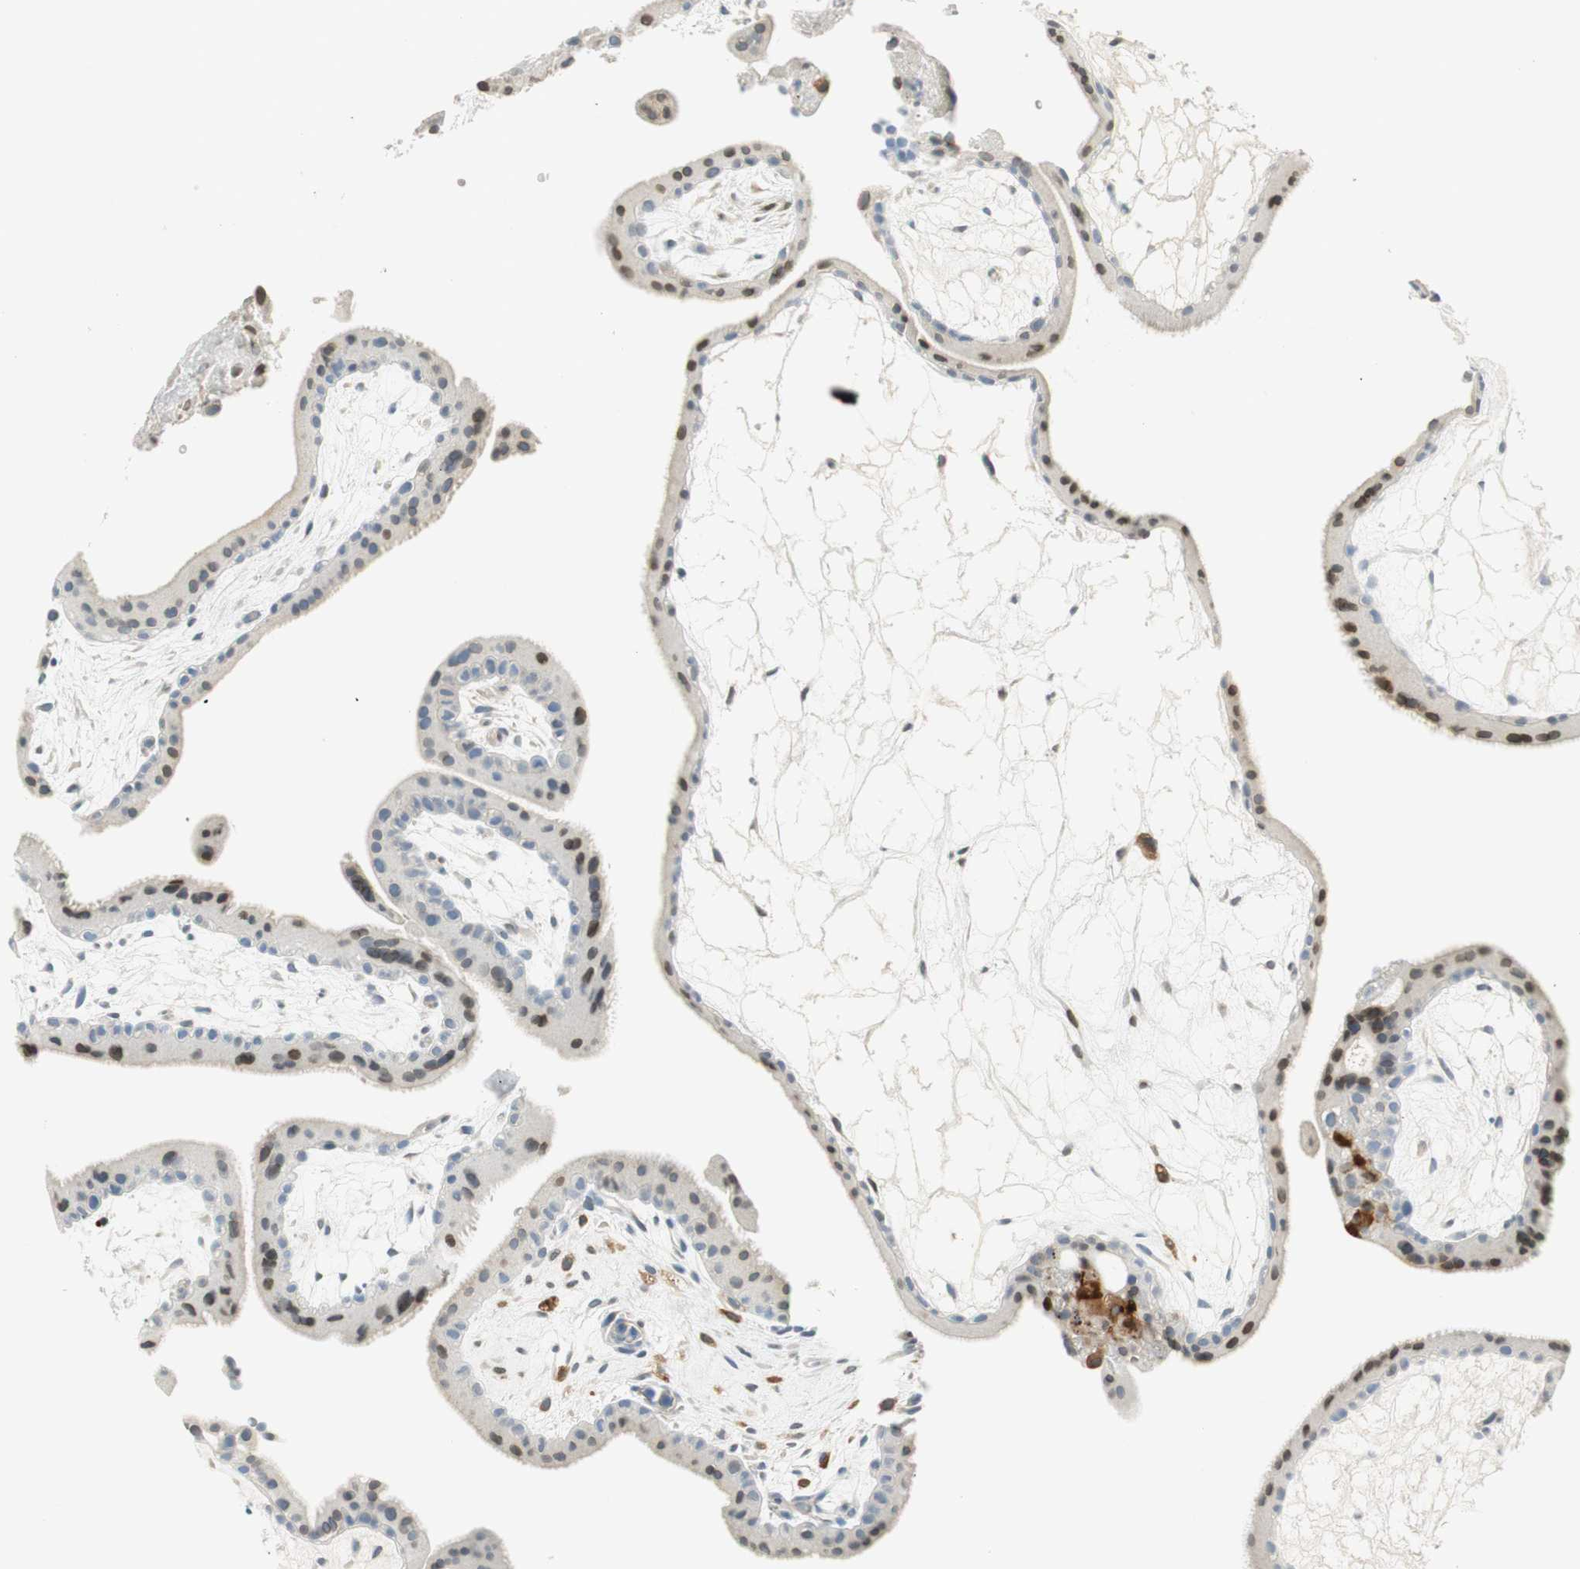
{"staining": {"intensity": "negative", "quantity": "none", "location": "none"}, "tissue": "placenta", "cell_type": "Trophoblastic cells", "image_type": "normal", "snomed": [{"axis": "morphology", "description": "Normal tissue, NOS"}, {"axis": "topography", "description": "Placenta"}], "caption": "IHC photomicrograph of unremarkable placenta: human placenta stained with DAB (3,3'-diaminobenzidine) displays no significant protein expression in trophoblastic cells.", "gene": "TMEM260", "patient": {"sex": "female", "age": 19}}